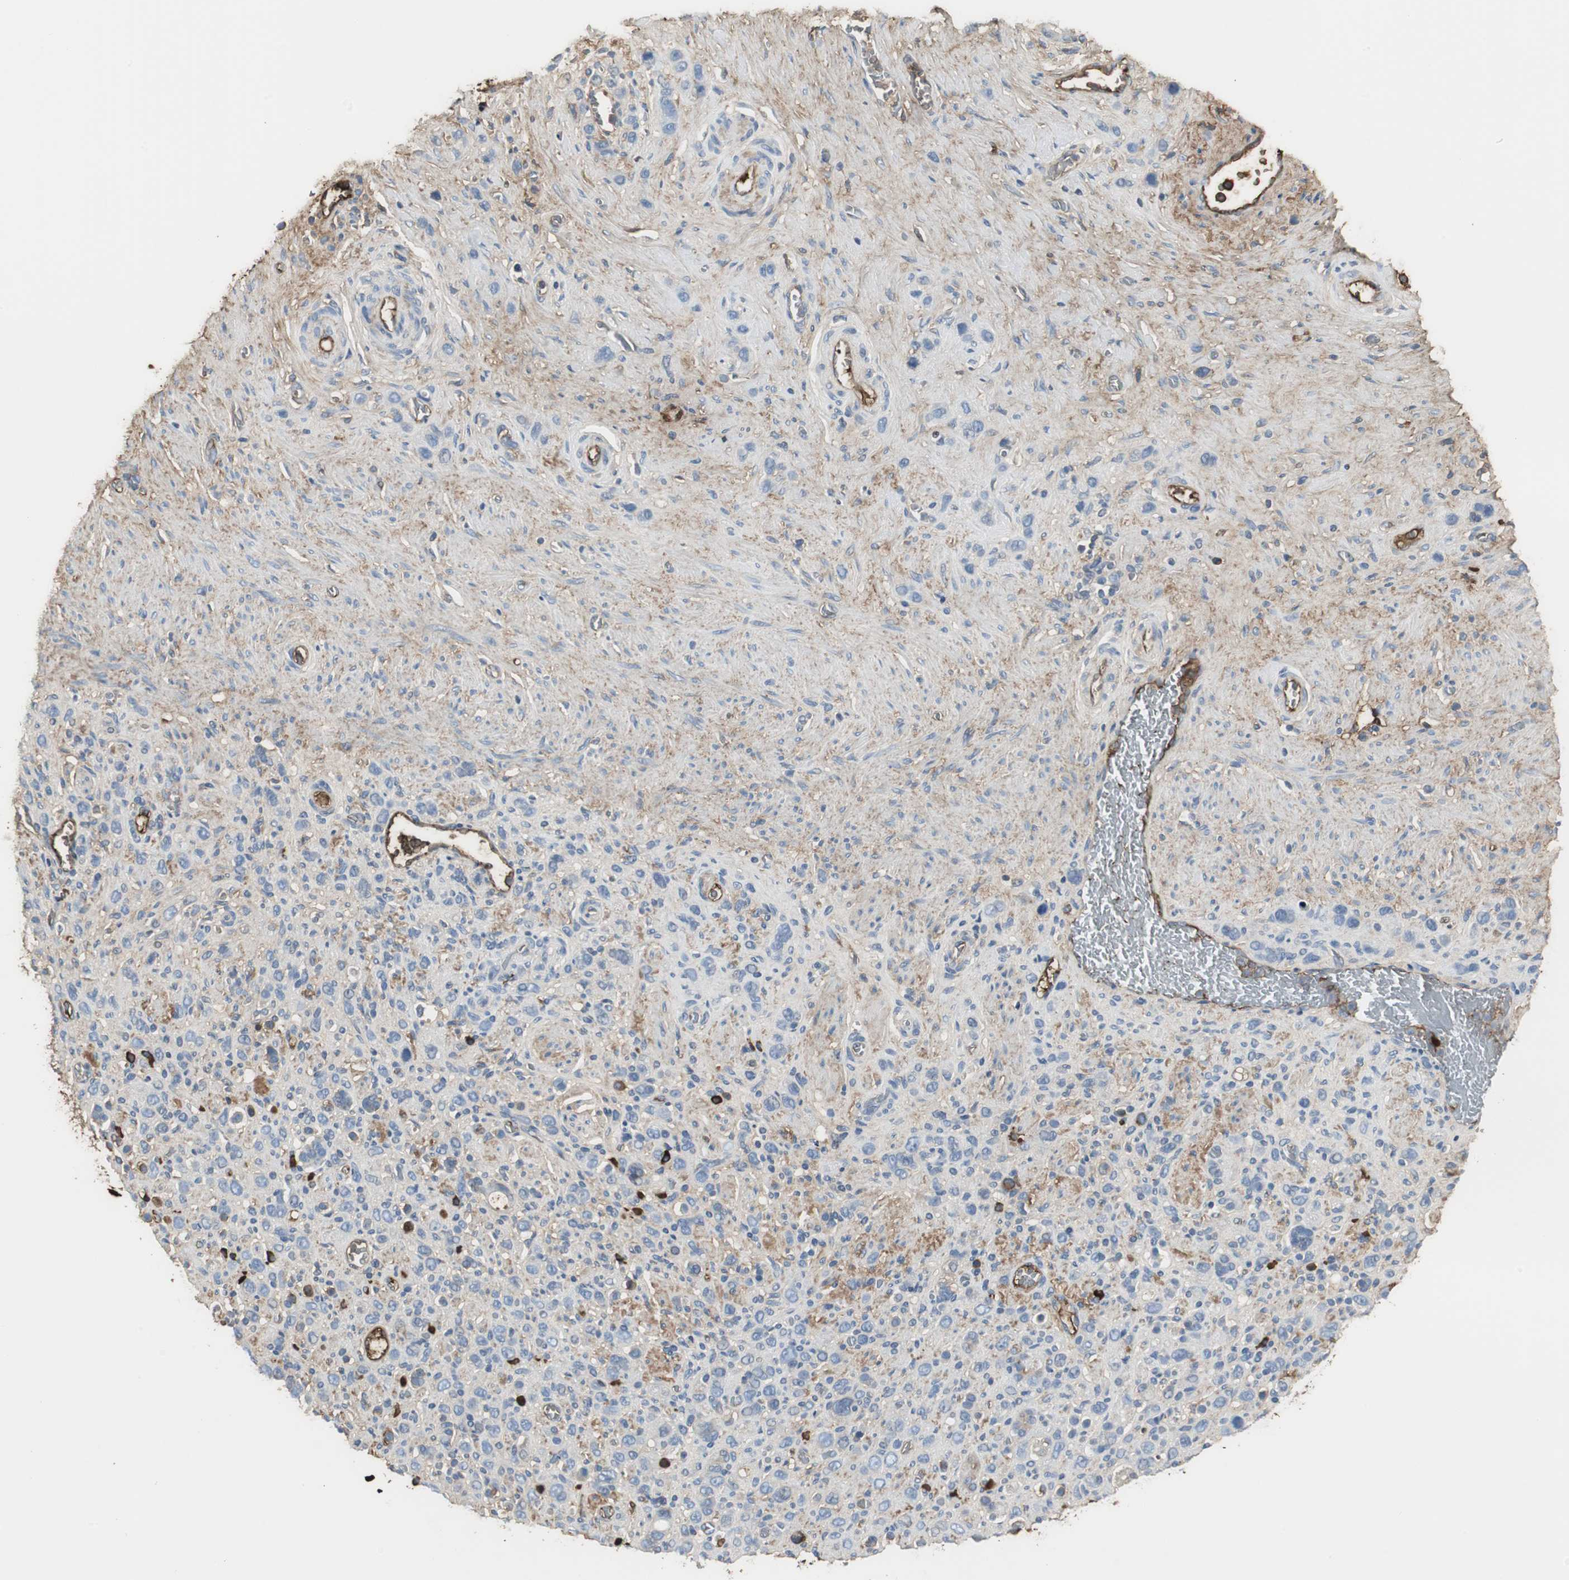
{"staining": {"intensity": "negative", "quantity": "none", "location": "none"}, "tissue": "stomach cancer", "cell_type": "Tumor cells", "image_type": "cancer", "snomed": [{"axis": "morphology", "description": "Normal tissue, NOS"}, {"axis": "morphology", "description": "Adenocarcinoma, NOS"}, {"axis": "morphology", "description": "Adenocarcinoma, High grade"}, {"axis": "topography", "description": "Stomach, upper"}, {"axis": "topography", "description": "Stomach"}], "caption": "IHC image of stomach cancer stained for a protein (brown), which reveals no staining in tumor cells.", "gene": "IGHA1", "patient": {"sex": "female", "age": 65}}